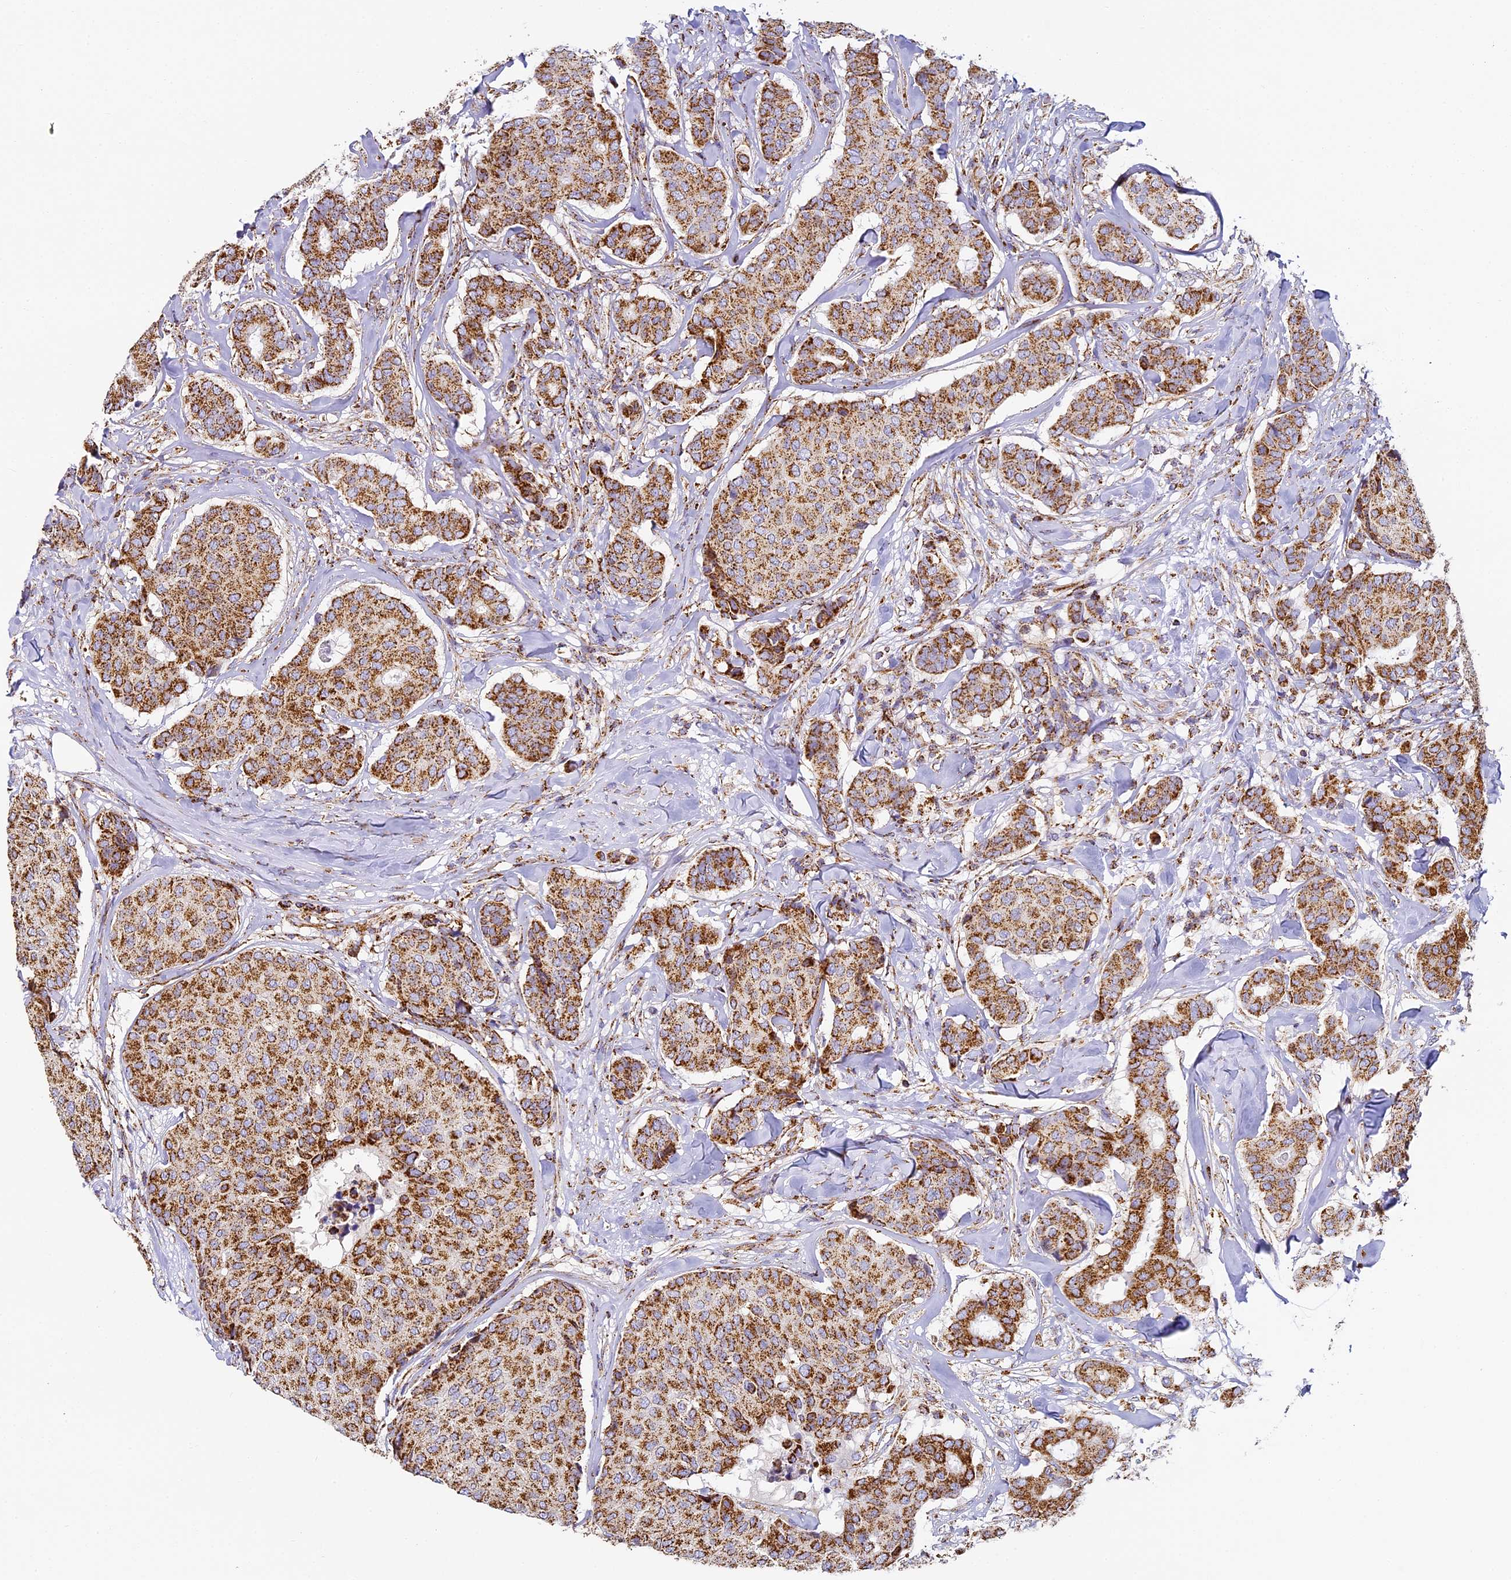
{"staining": {"intensity": "moderate", "quantity": ">75%", "location": "cytoplasmic/membranous"}, "tissue": "breast cancer", "cell_type": "Tumor cells", "image_type": "cancer", "snomed": [{"axis": "morphology", "description": "Duct carcinoma"}, {"axis": "topography", "description": "Breast"}], "caption": "Human invasive ductal carcinoma (breast) stained with a brown dye reveals moderate cytoplasmic/membranous positive expression in approximately >75% of tumor cells.", "gene": "STK17A", "patient": {"sex": "female", "age": 75}}